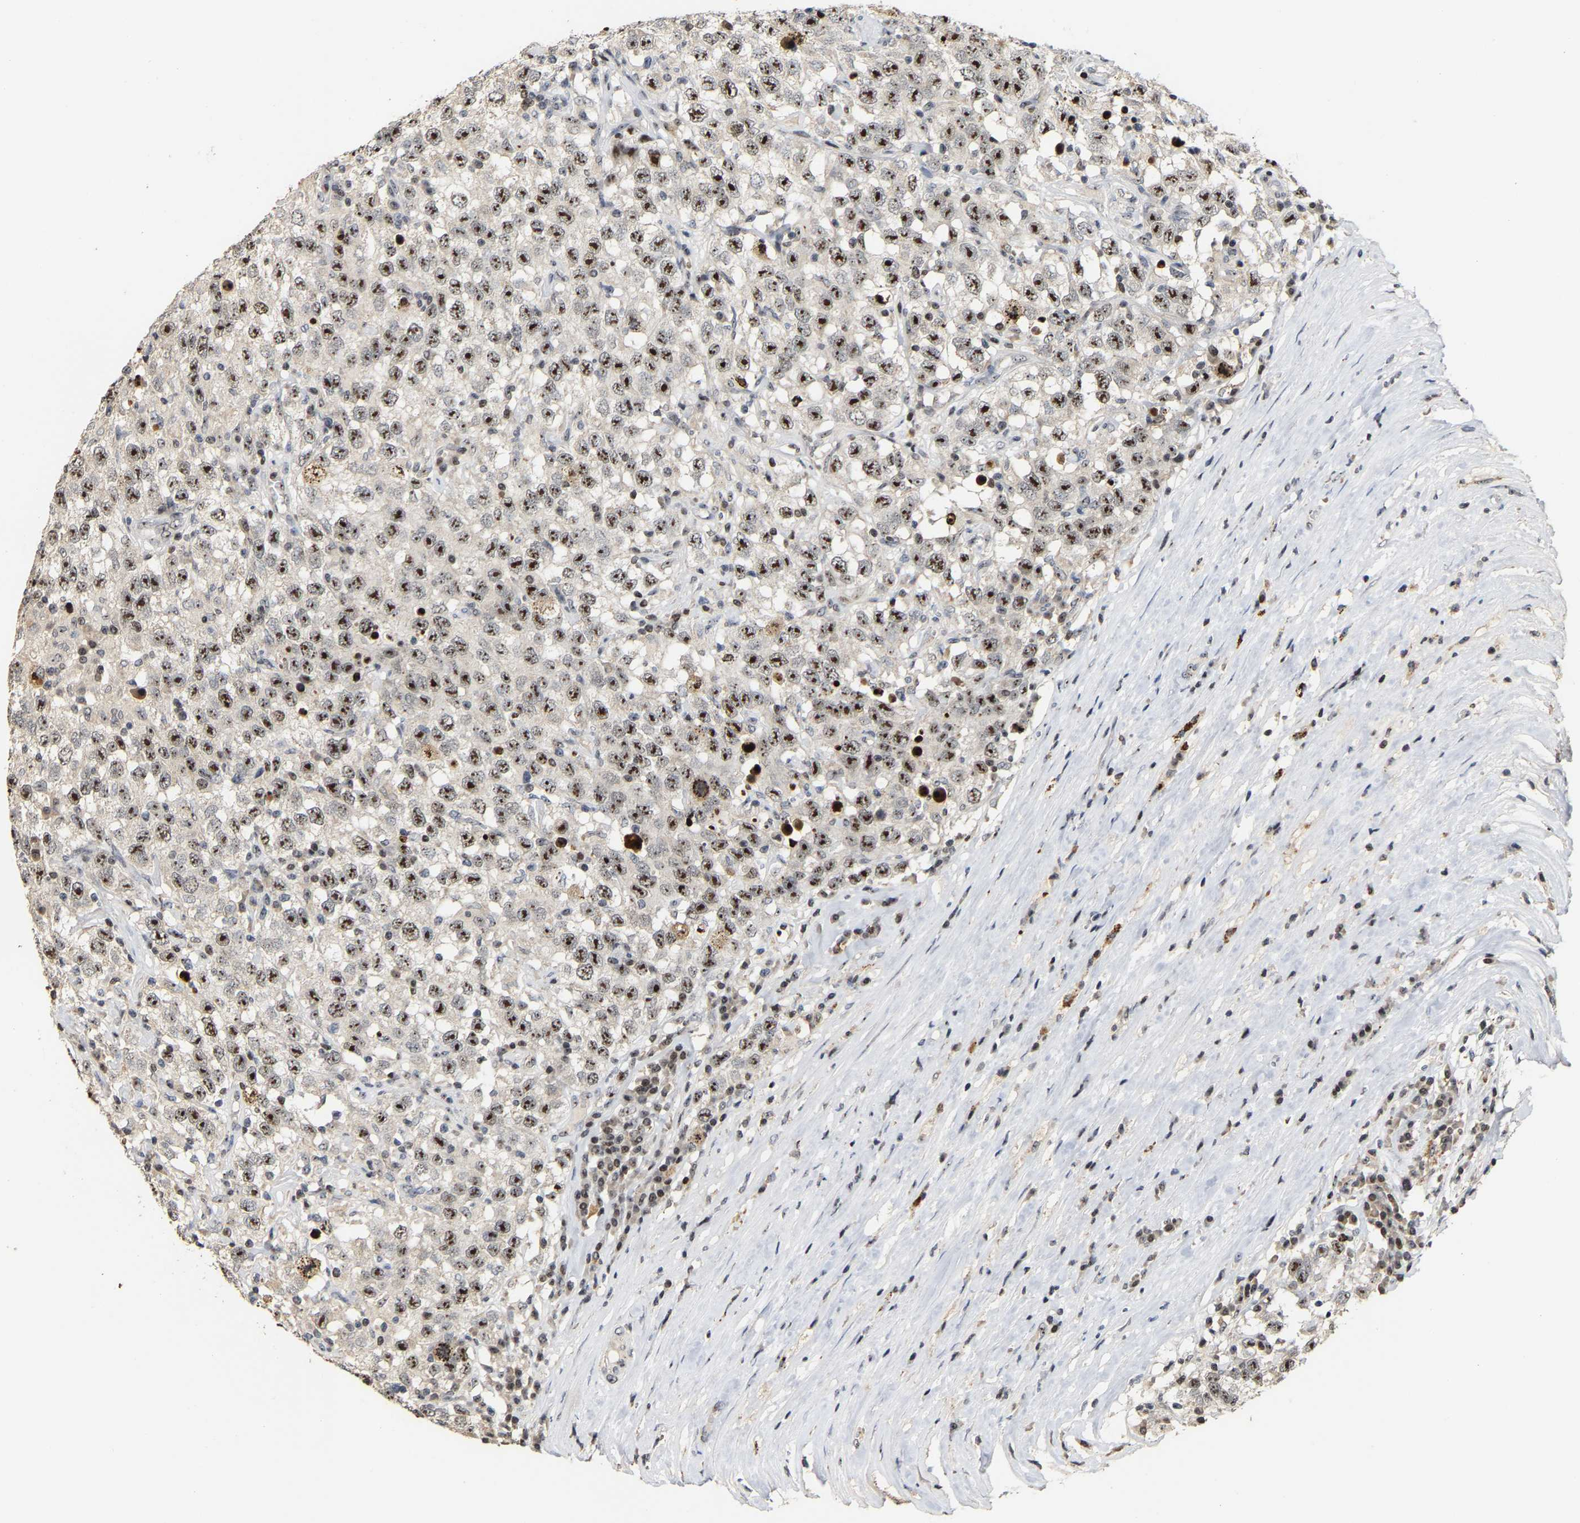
{"staining": {"intensity": "strong", "quantity": ">75%", "location": "nuclear"}, "tissue": "testis cancer", "cell_type": "Tumor cells", "image_type": "cancer", "snomed": [{"axis": "morphology", "description": "Seminoma, NOS"}, {"axis": "topography", "description": "Testis"}], "caption": "Immunohistochemistry (DAB (3,3'-diaminobenzidine)) staining of human testis cancer (seminoma) shows strong nuclear protein expression in about >75% of tumor cells.", "gene": "NOP58", "patient": {"sex": "male", "age": 41}}